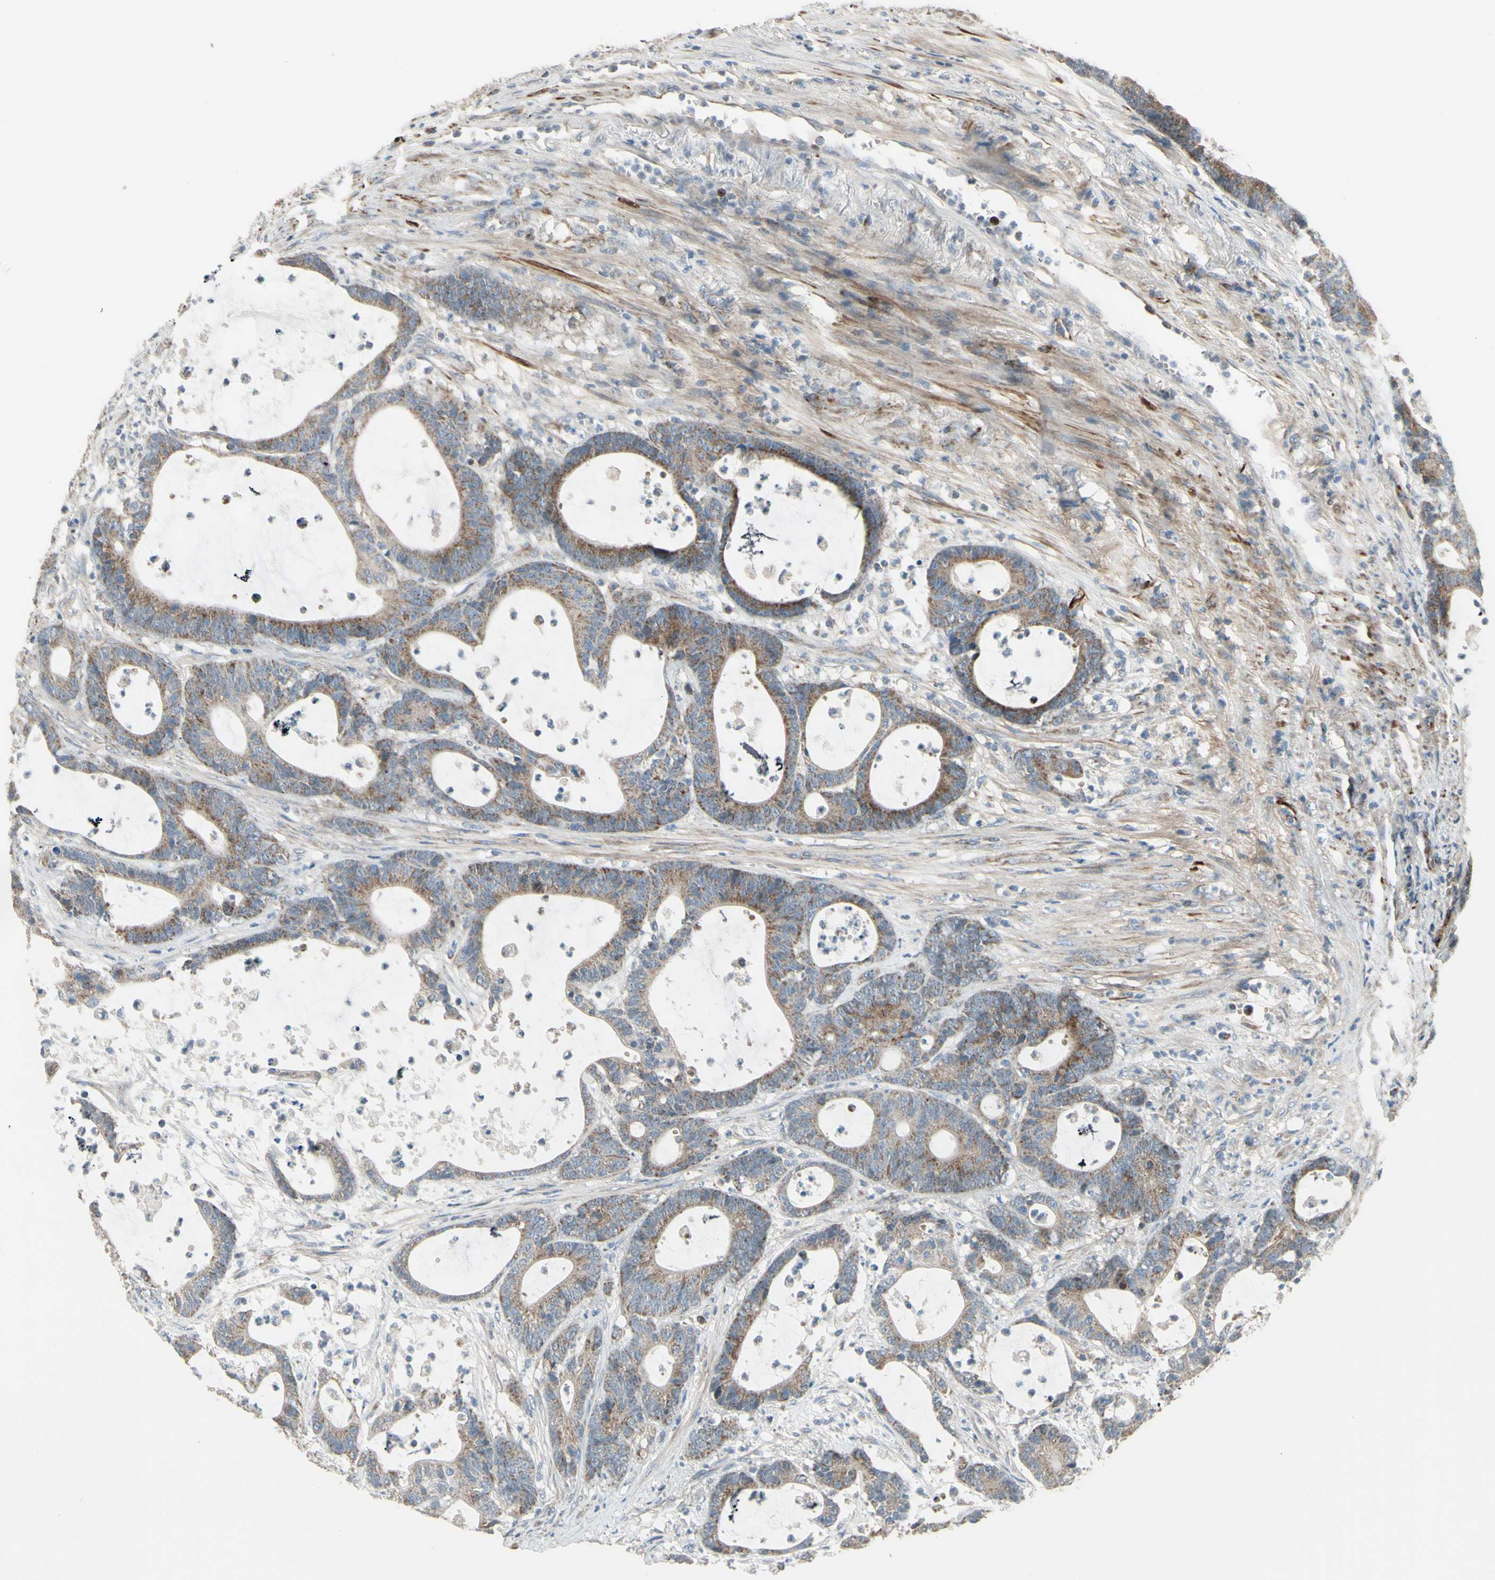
{"staining": {"intensity": "weak", "quantity": ">75%", "location": "cytoplasmic/membranous"}, "tissue": "colorectal cancer", "cell_type": "Tumor cells", "image_type": "cancer", "snomed": [{"axis": "morphology", "description": "Adenocarcinoma, NOS"}, {"axis": "topography", "description": "Colon"}], "caption": "Immunohistochemical staining of human adenocarcinoma (colorectal) exhibits weak cytoplasmic/membranous protein expression in about >75% of tumor cells.", "gene": "FAM171B", "patient": {"sex": "female", "age": 84}}